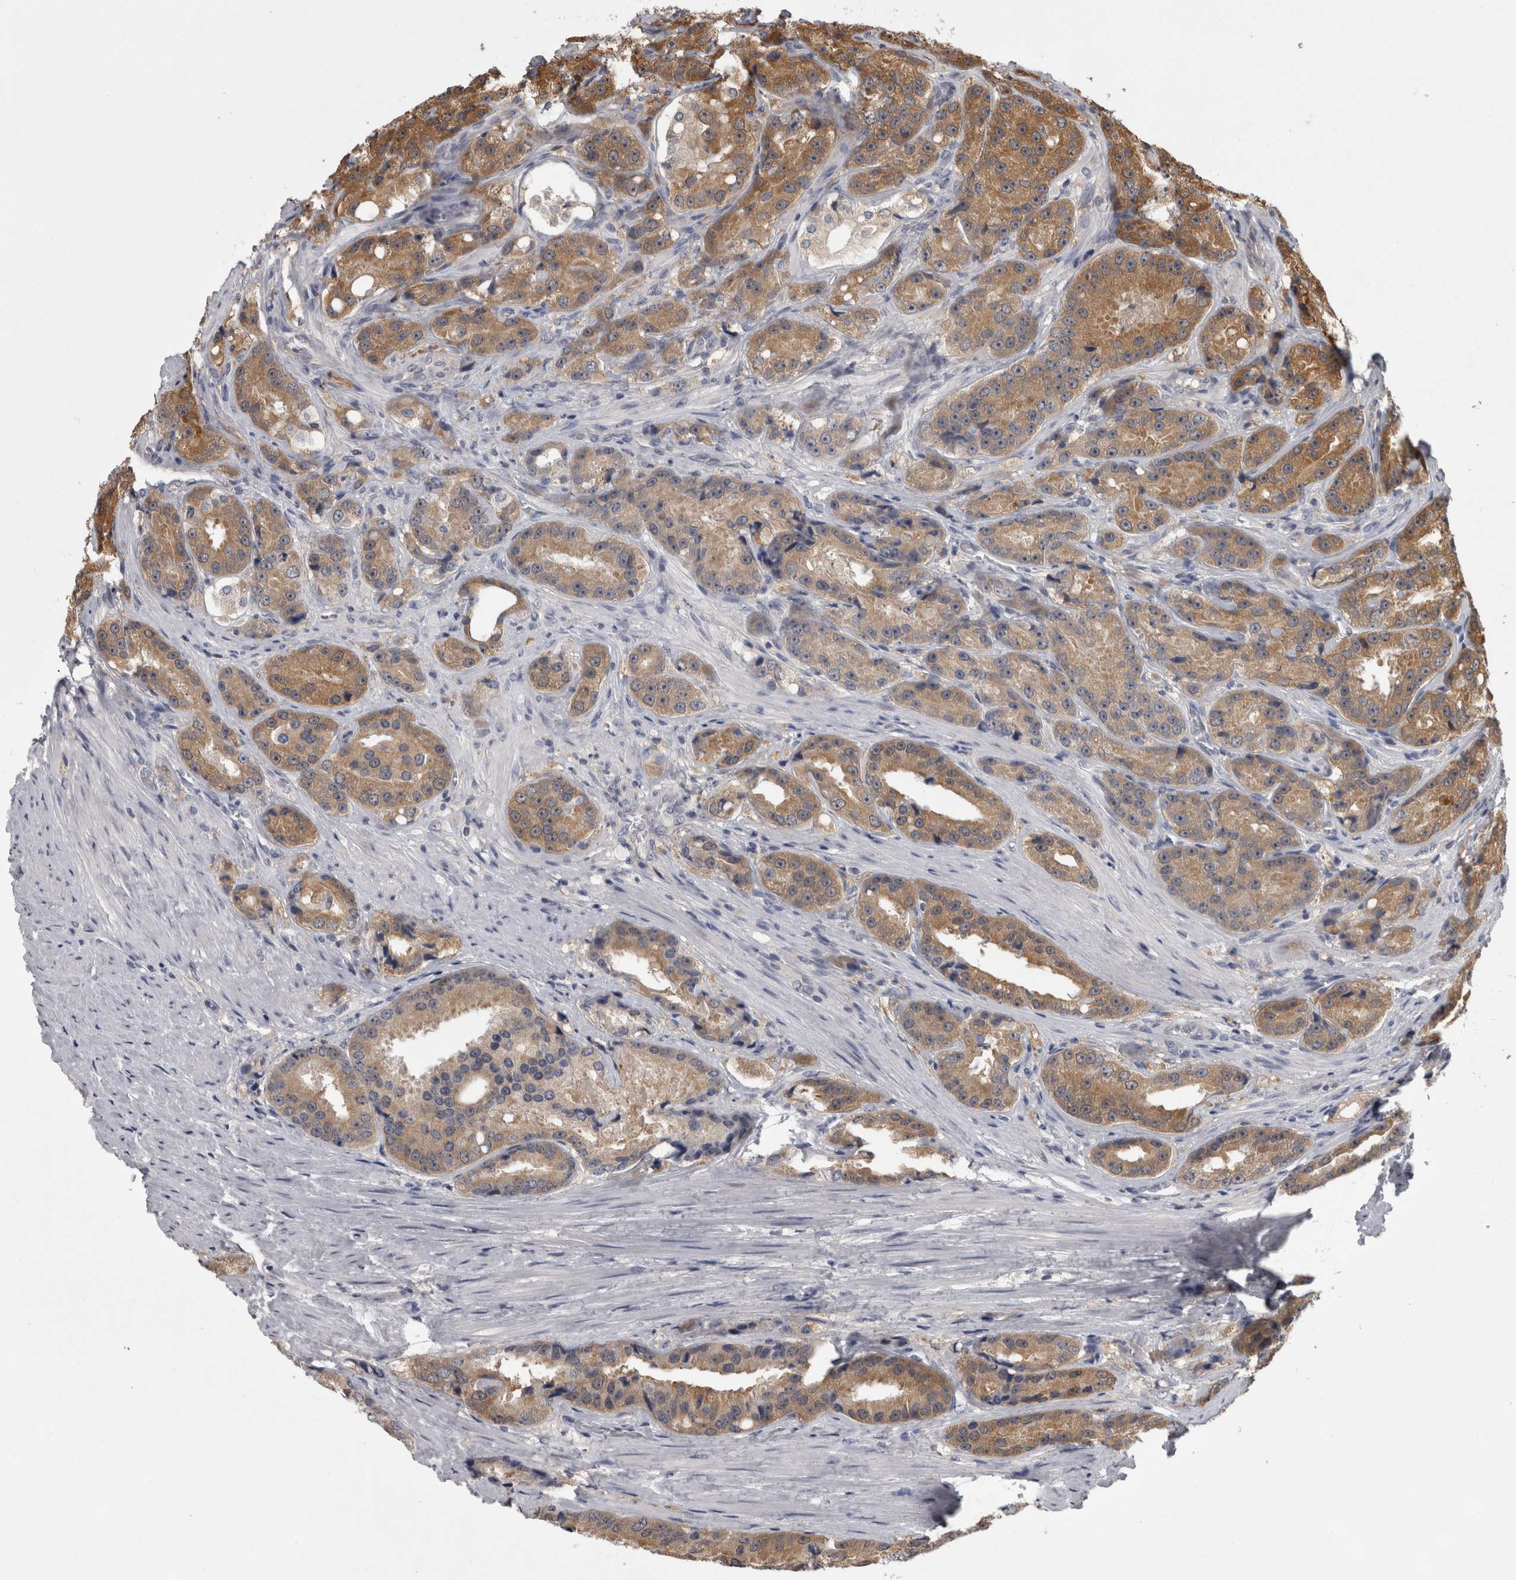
{"staining": {"intensity": "moderate", "quantity": ">75%", "location": "cytoplasmic/membranous"}, "tissue": "prostate cancer", "cell_type": "Tumor cells", "image_type": "cancer", "snomed": [{"axis": "morphology", "description": "Adenocarcinoma, High grade"}, {"axis": "topography", "description": "Prostate"}], "caption": "Prostate cancer (high-grade adenocarcinoma) tissue reveals moderate cytoplasmic/membranous expression in about >75% of tumor cells, visualized by immunohistochemistry.", "gene": "APRT", "patient": {"sex": "male", "age": 60}}